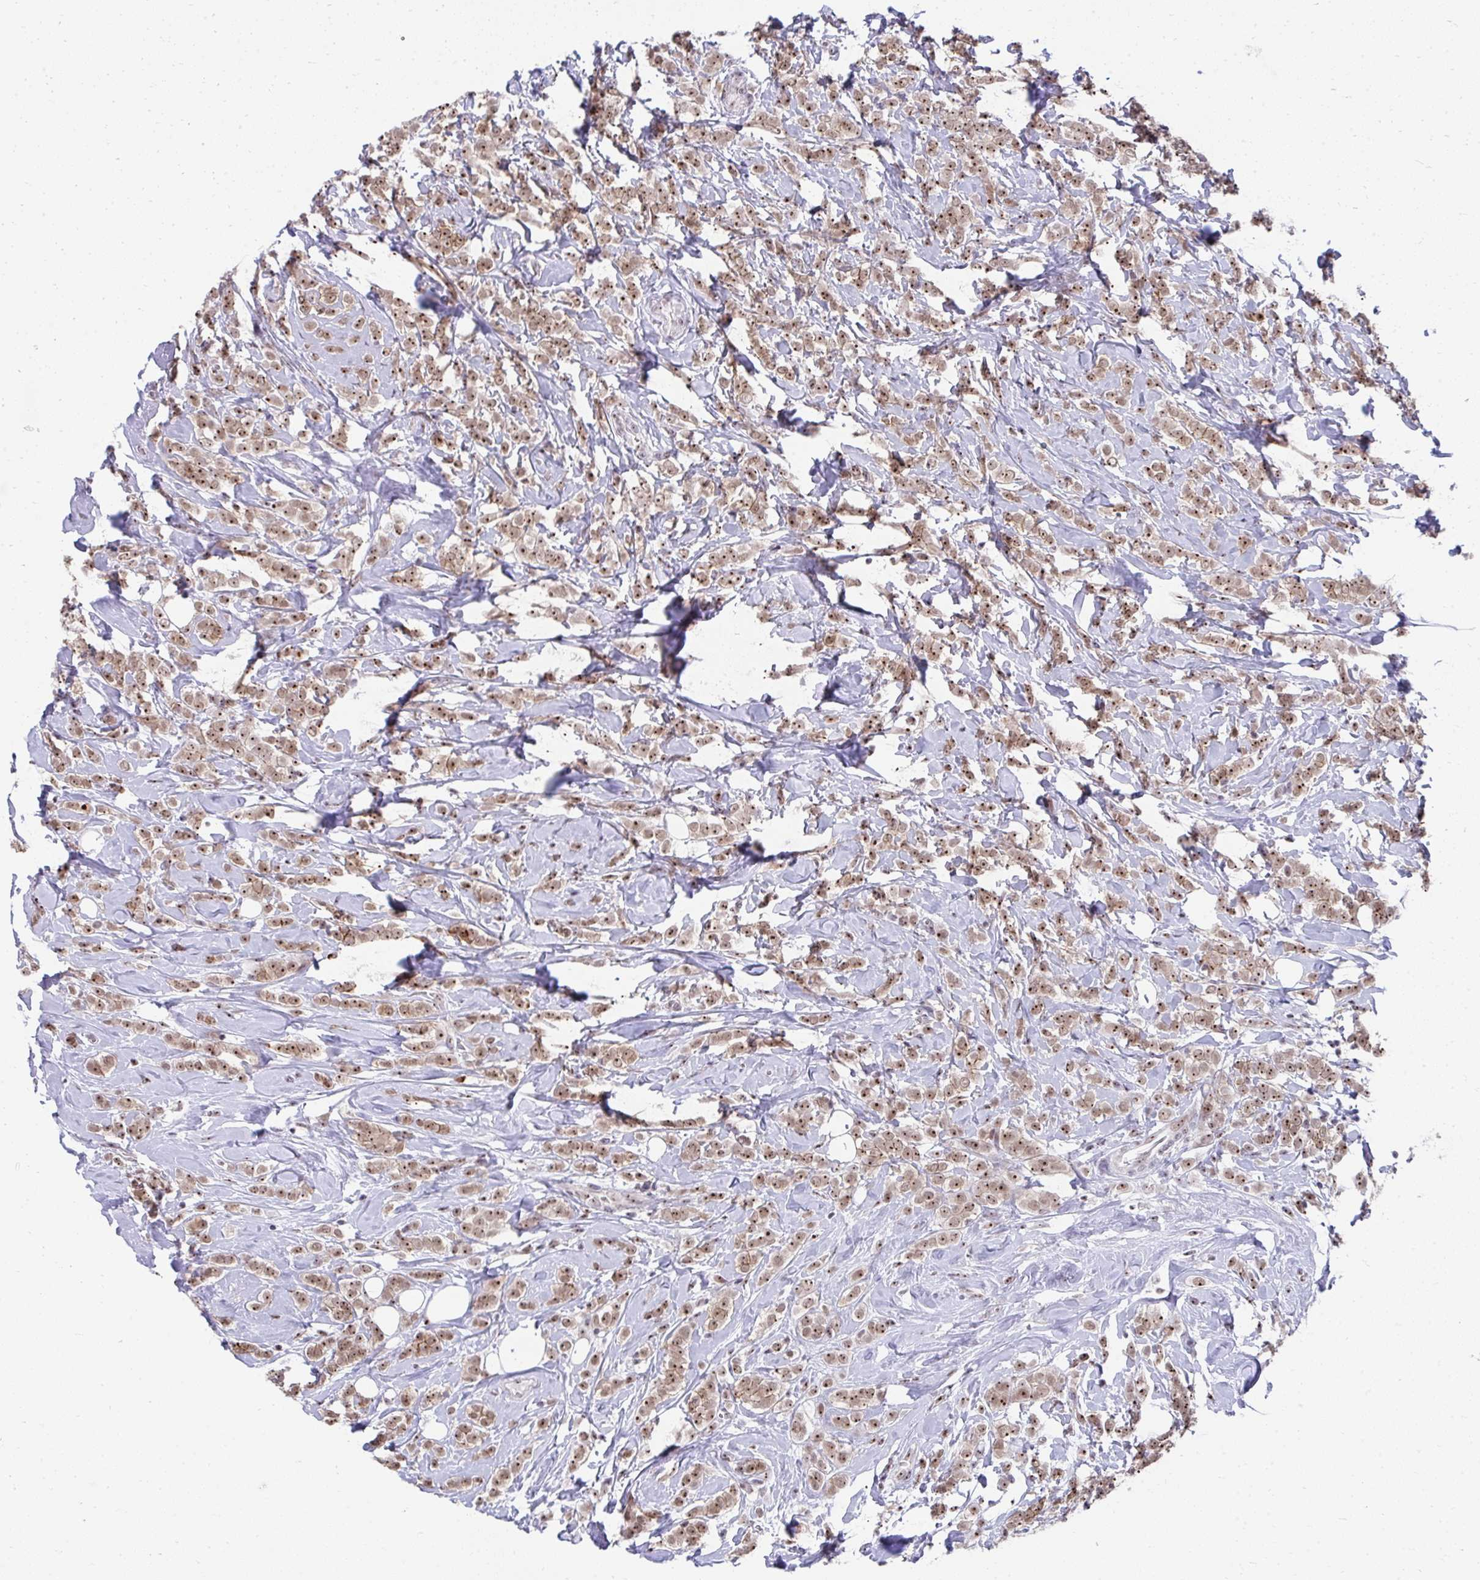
{"staining": {"intensity": "moderate", "quantity": ">75%", "location": "nuclear"}, "tissue": "breast cancer", "cell_type": "Tumor cells", "image_type": "cancer", "snomed": [{"axis": "morphology", "description": "Lobular carcinoma"}, {"axis": "topography", "description": "Breast"}], "caption": "An image showing moderate nuclear positivity in approximately >75% of tumor cells in breast cancer (lobular carcinoma), as visualized by brown immunohistochemical staining.", "gene": "HIRA", "patient": {"sex": "female", "age": 49}}